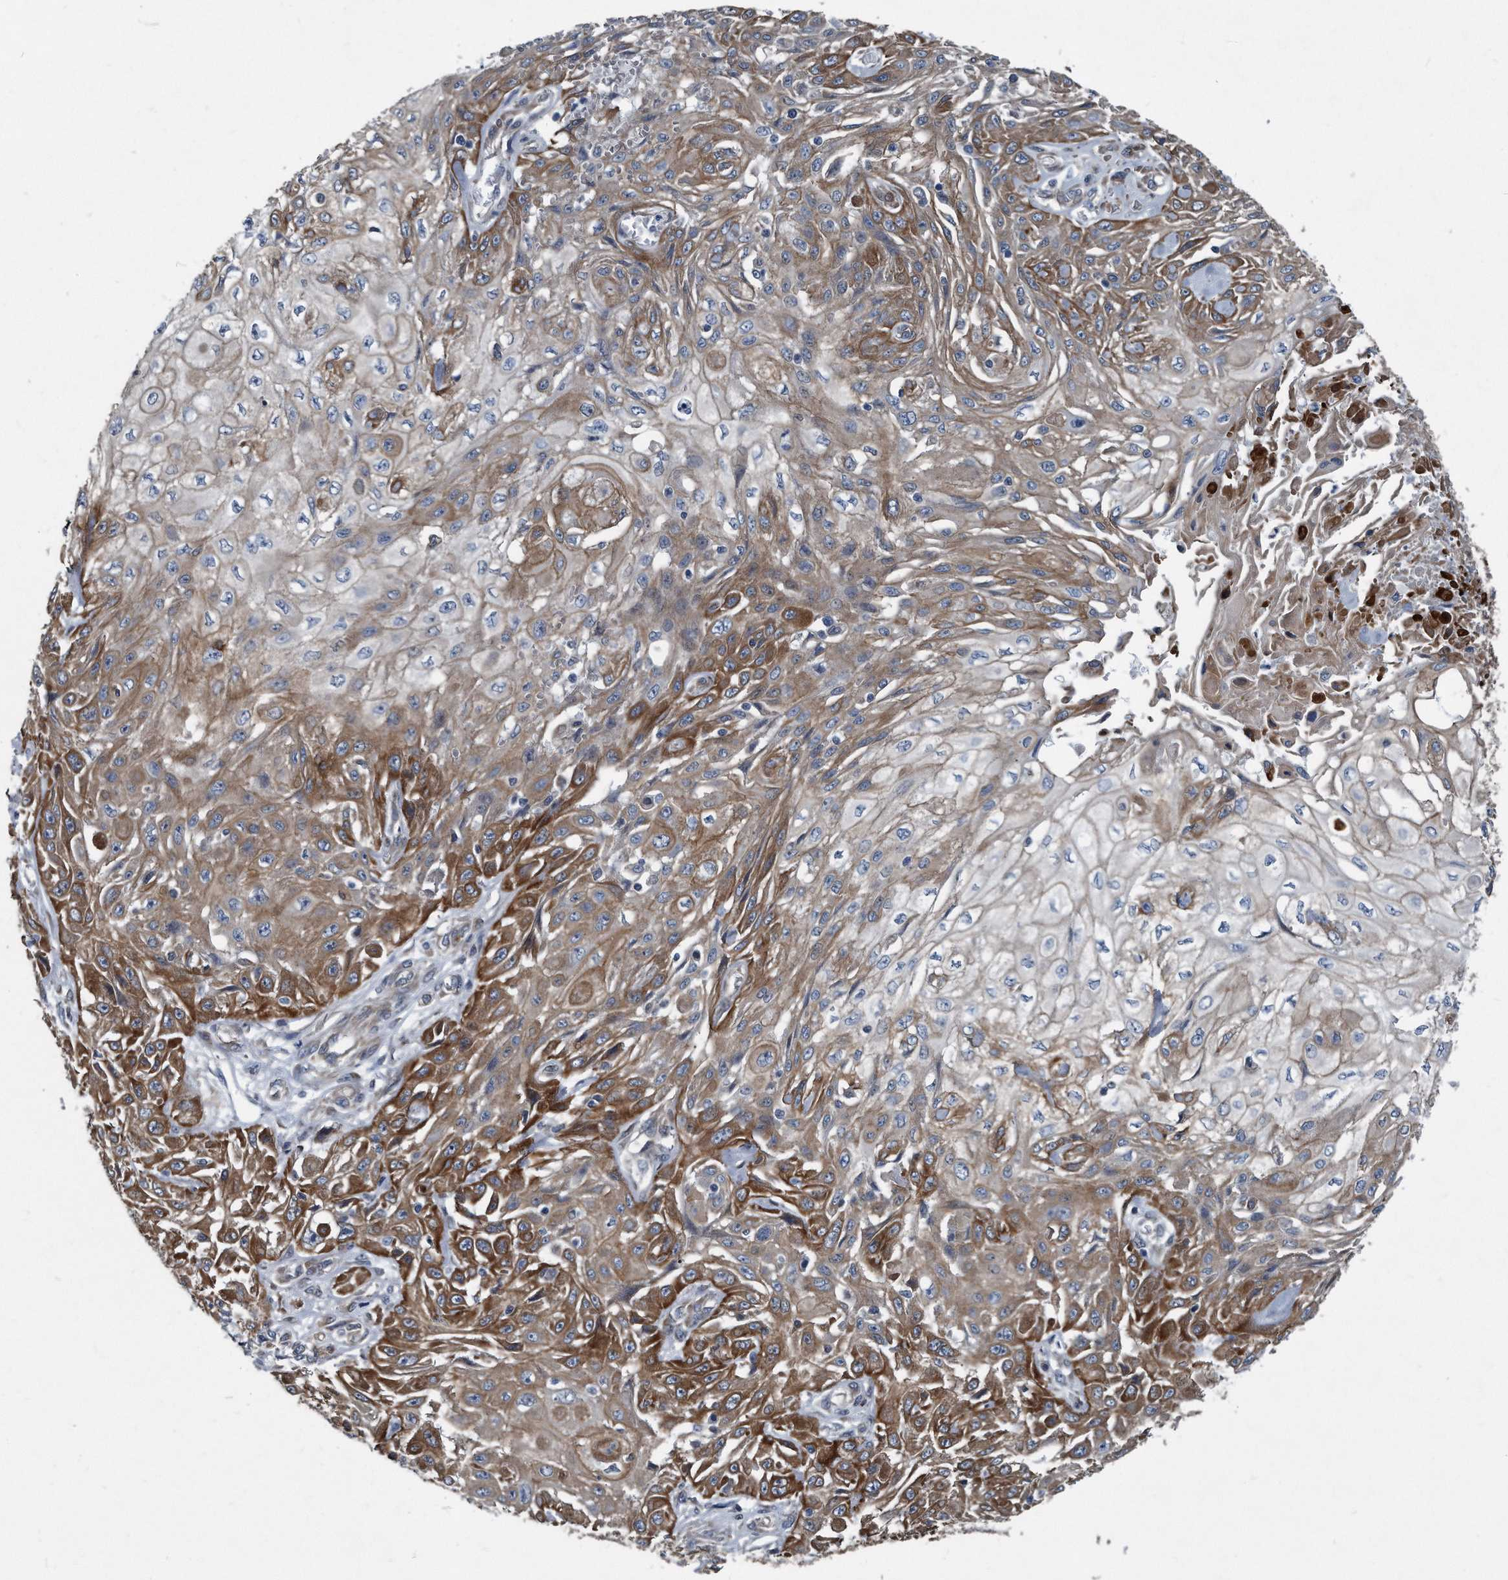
{"staining": {"intensity": "moderate", "quantity": ">75%", "location": "cytoplasmic/membranous"}, "tissue": "skin cancer", "cell_type": "Tumor cells", "image_type": "cancer", "snomed": [{"axis": "morphology", "description": "Squamous cell carcinoma, NOS"}, {"axis": "morphology", "description": "Squamous cell carcinoma, metastatic, NOS"}, {"axis": "topography", "description": "Skin"}, {"axis": "topography", "description": "Lymph node"}], "caption": "Approximately >75% of tumor cells in human squamous cell carcinoma (skin) exhibit moderate cytoplasmic/membranous protein positivity as visualized by brown immunohistochemical staining.", "gene": "PLEC", "patient": {"sex": "male", "age": 75}}